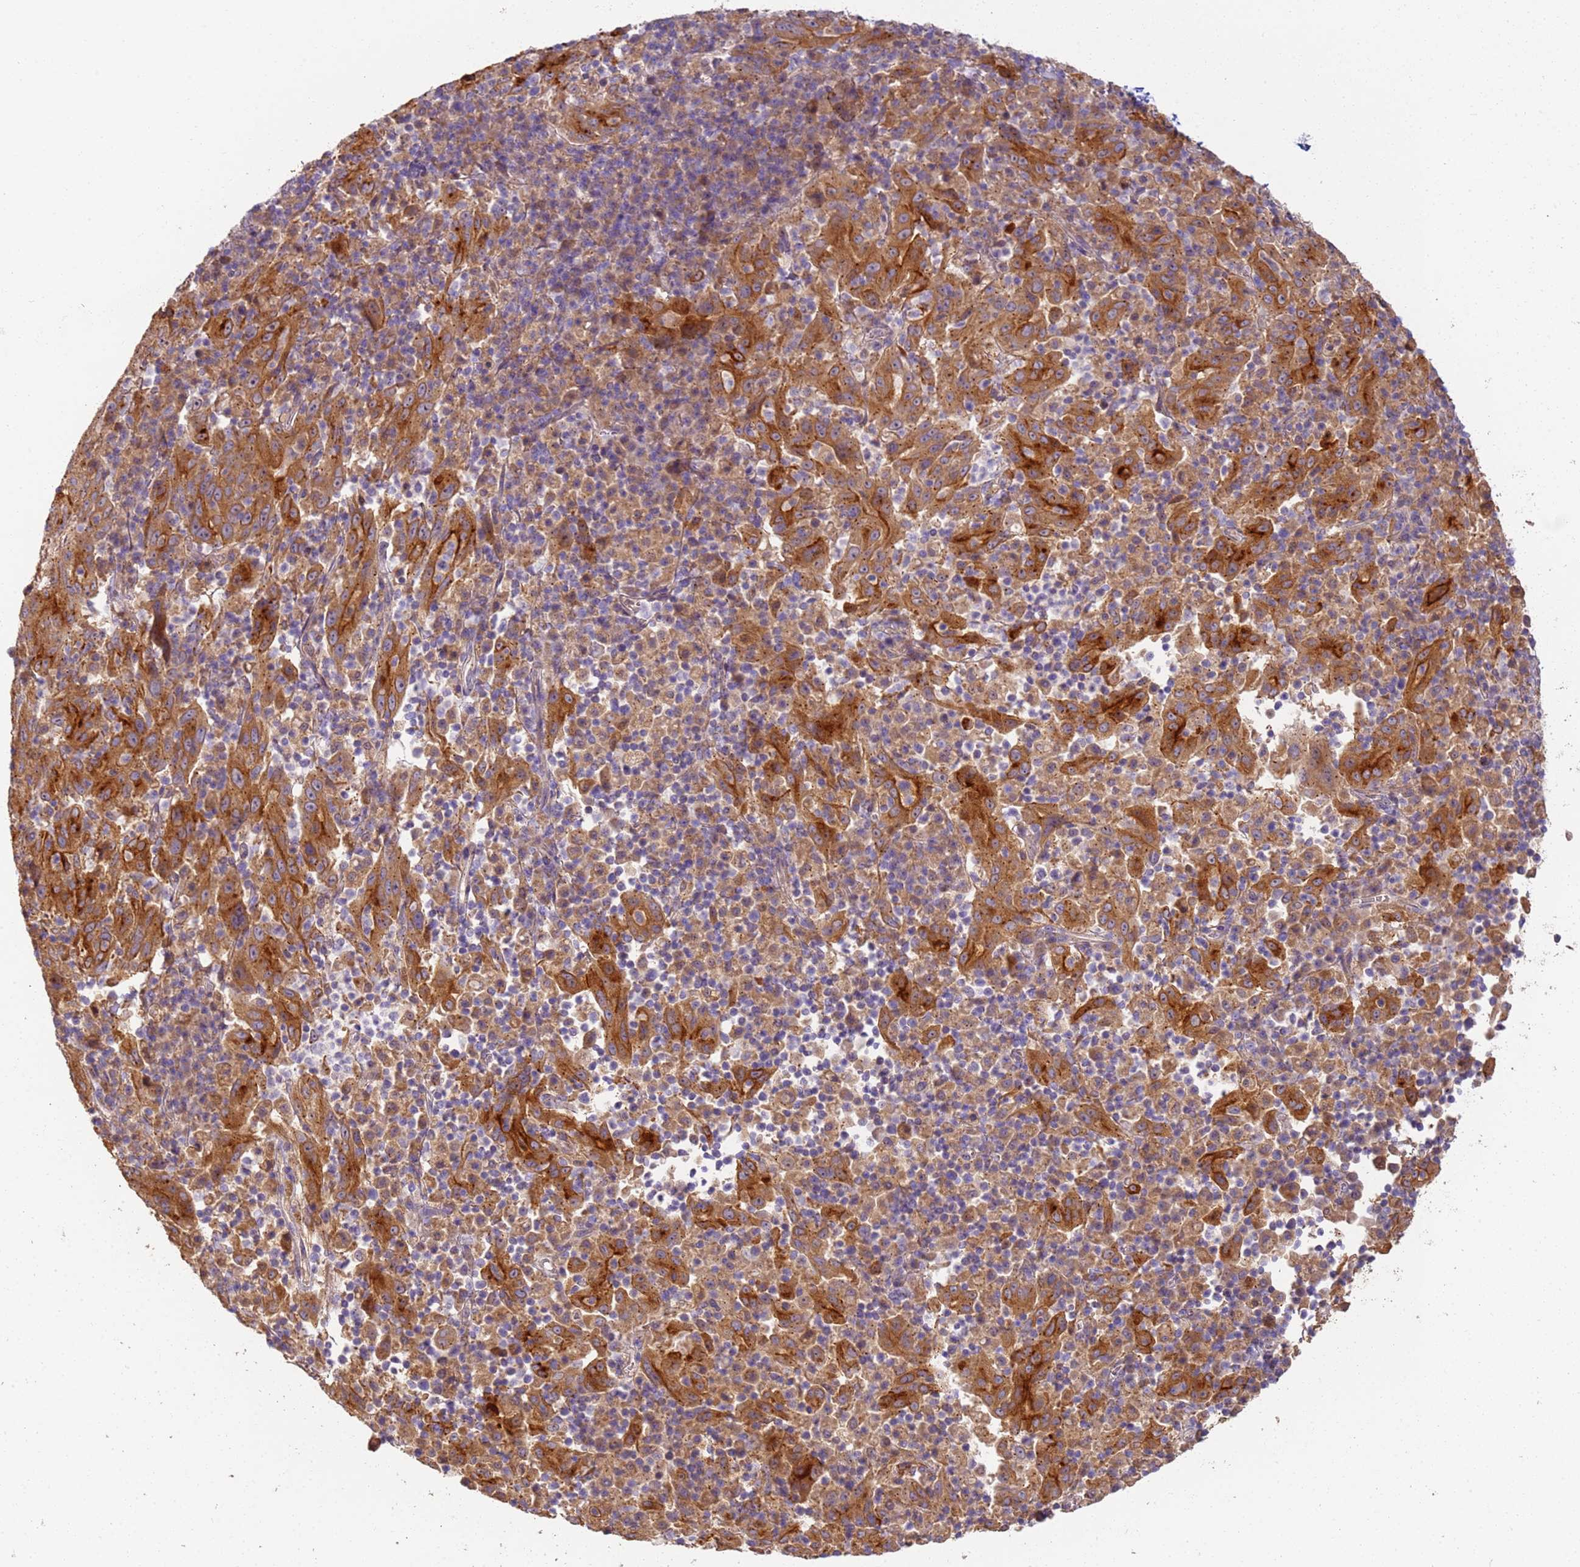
{"staining": {"intensity": "strong", "quantity": ">75%", "location": "cytoplasmic/membranous"}, "tissue": "pancreatic cancer", "cell_type": "Tumor cells", "image_type": "cancer", "snomed": [{"axis": "morphology", "description": "Adenocarcinoma, NOS"}, {"axis": "topography", "description": "Pancreas"}], "caption": "The immunohistochemical stain shows strong cytoplasmic/membranous expression in tumor cells of pancreatic cancer tissue. The staining was performed using DAB (3,3'-diaminobenzidine), with brown indicating positive protein expression. Nuclei are stained blue with hematoxylin.", "gene": "TIGAR", "patient": {"sex": "male", "age": 63}}